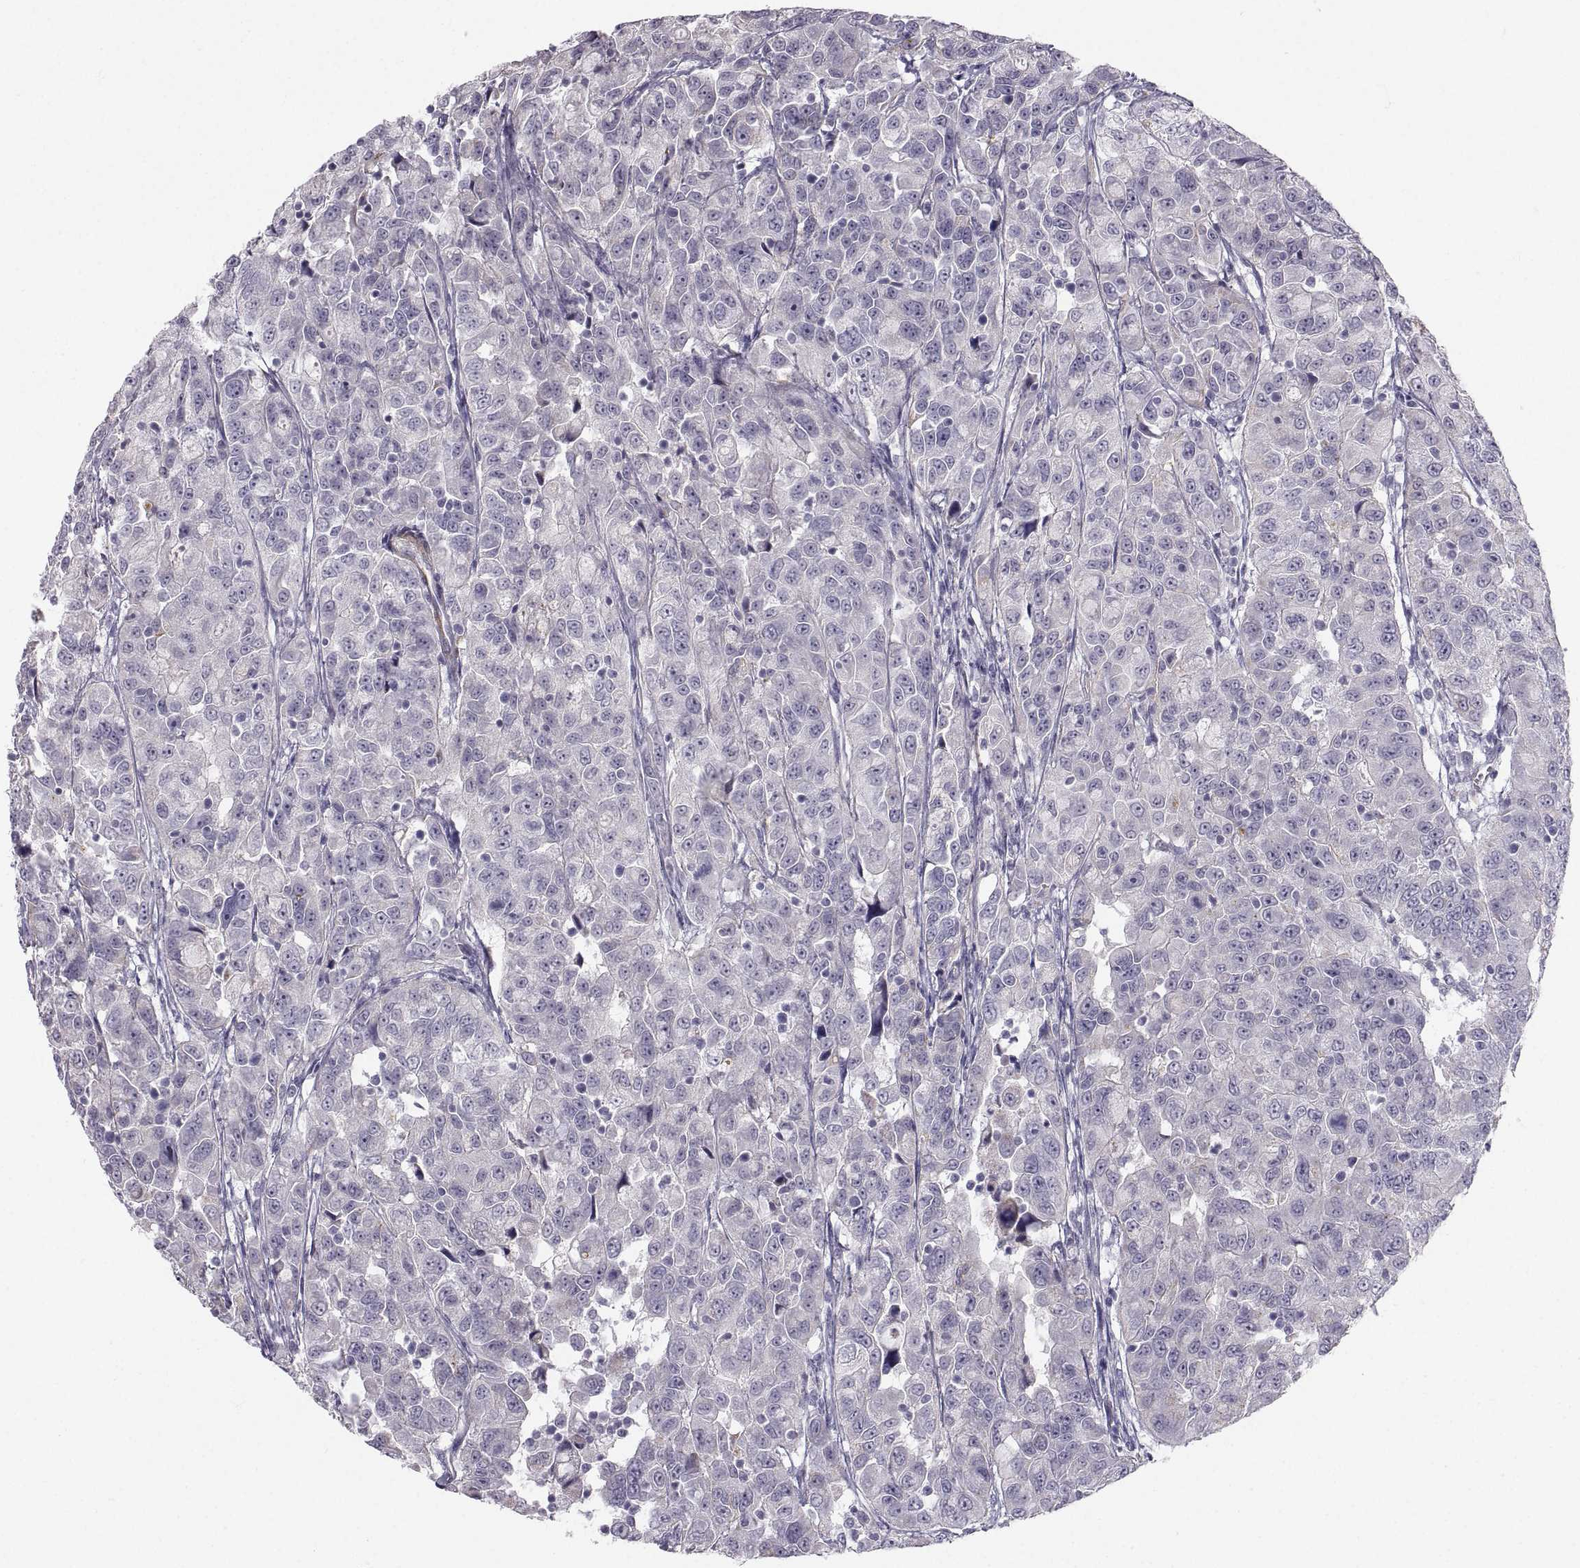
{"staining": {"intensity": "negative", "quantity": "none", "location": "none"}, "tissue": "urothelial cancer", "cell_type": "Tumor cells", "image_type": "cancer", "snomed": [{"axis": "morphology", "description": "Urothelial carcinoma, NOS"}, {"axis": "morphology", "description": "Urothelial carcinoma, High grade"}, {"axis": "topography", "description": "Urinary bladder"}], "caption": "Photomicrograph shows no significant protein expression in tumor cells of transitional cell carcinoma.", "gene": "PGM5", "patient": {"sex": "female", "age": 73}}